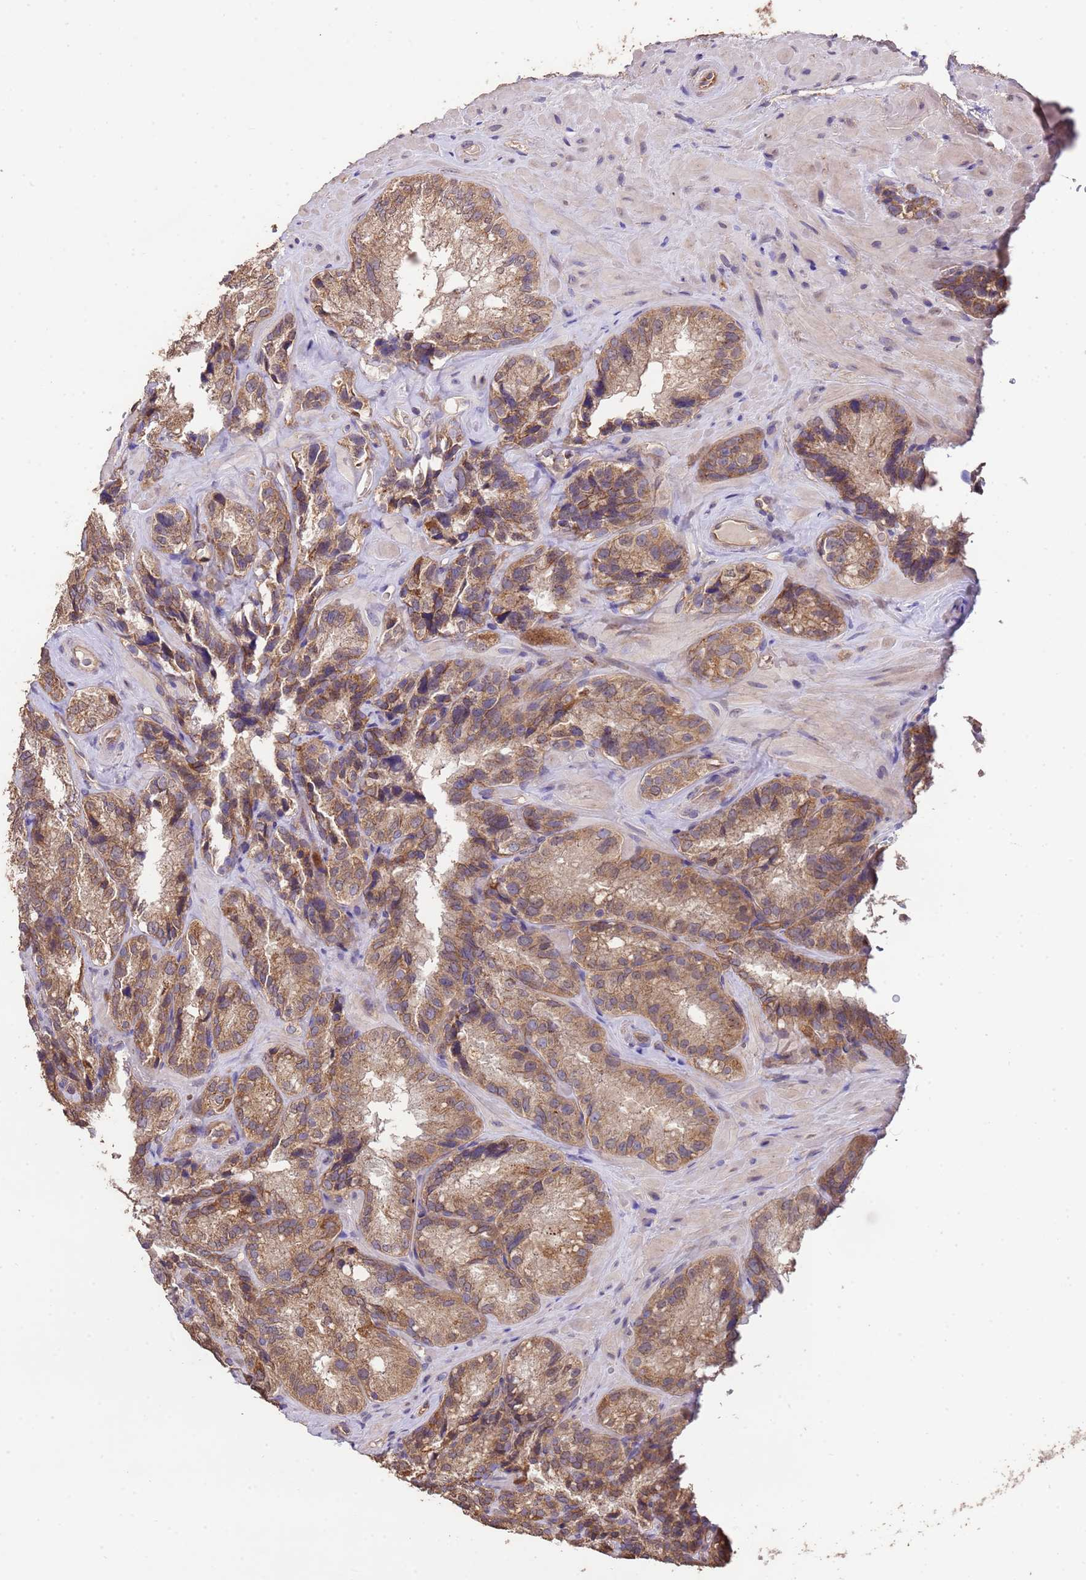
{"staining": {"intensity": "moderate", "quantity": ">75%", "location": "cytoplasmic/membranous"}, "tissue": "seminal vesicle", "cell_type": "Glandular cells", "image_type": "normal", "snomed": [{"axis": "morphology", "description": "Normal tissue, NOS"}, {"axis": "topography", "description": "Seminal veicle"}], "caption": "A micrograph of seminal vesicle stained for a protein demonstrates moderate cytoplasmic/membranous brown staining in glandular cells.", "gene": "NPHP1", "patient": {"sex": "male", "age": 58}}